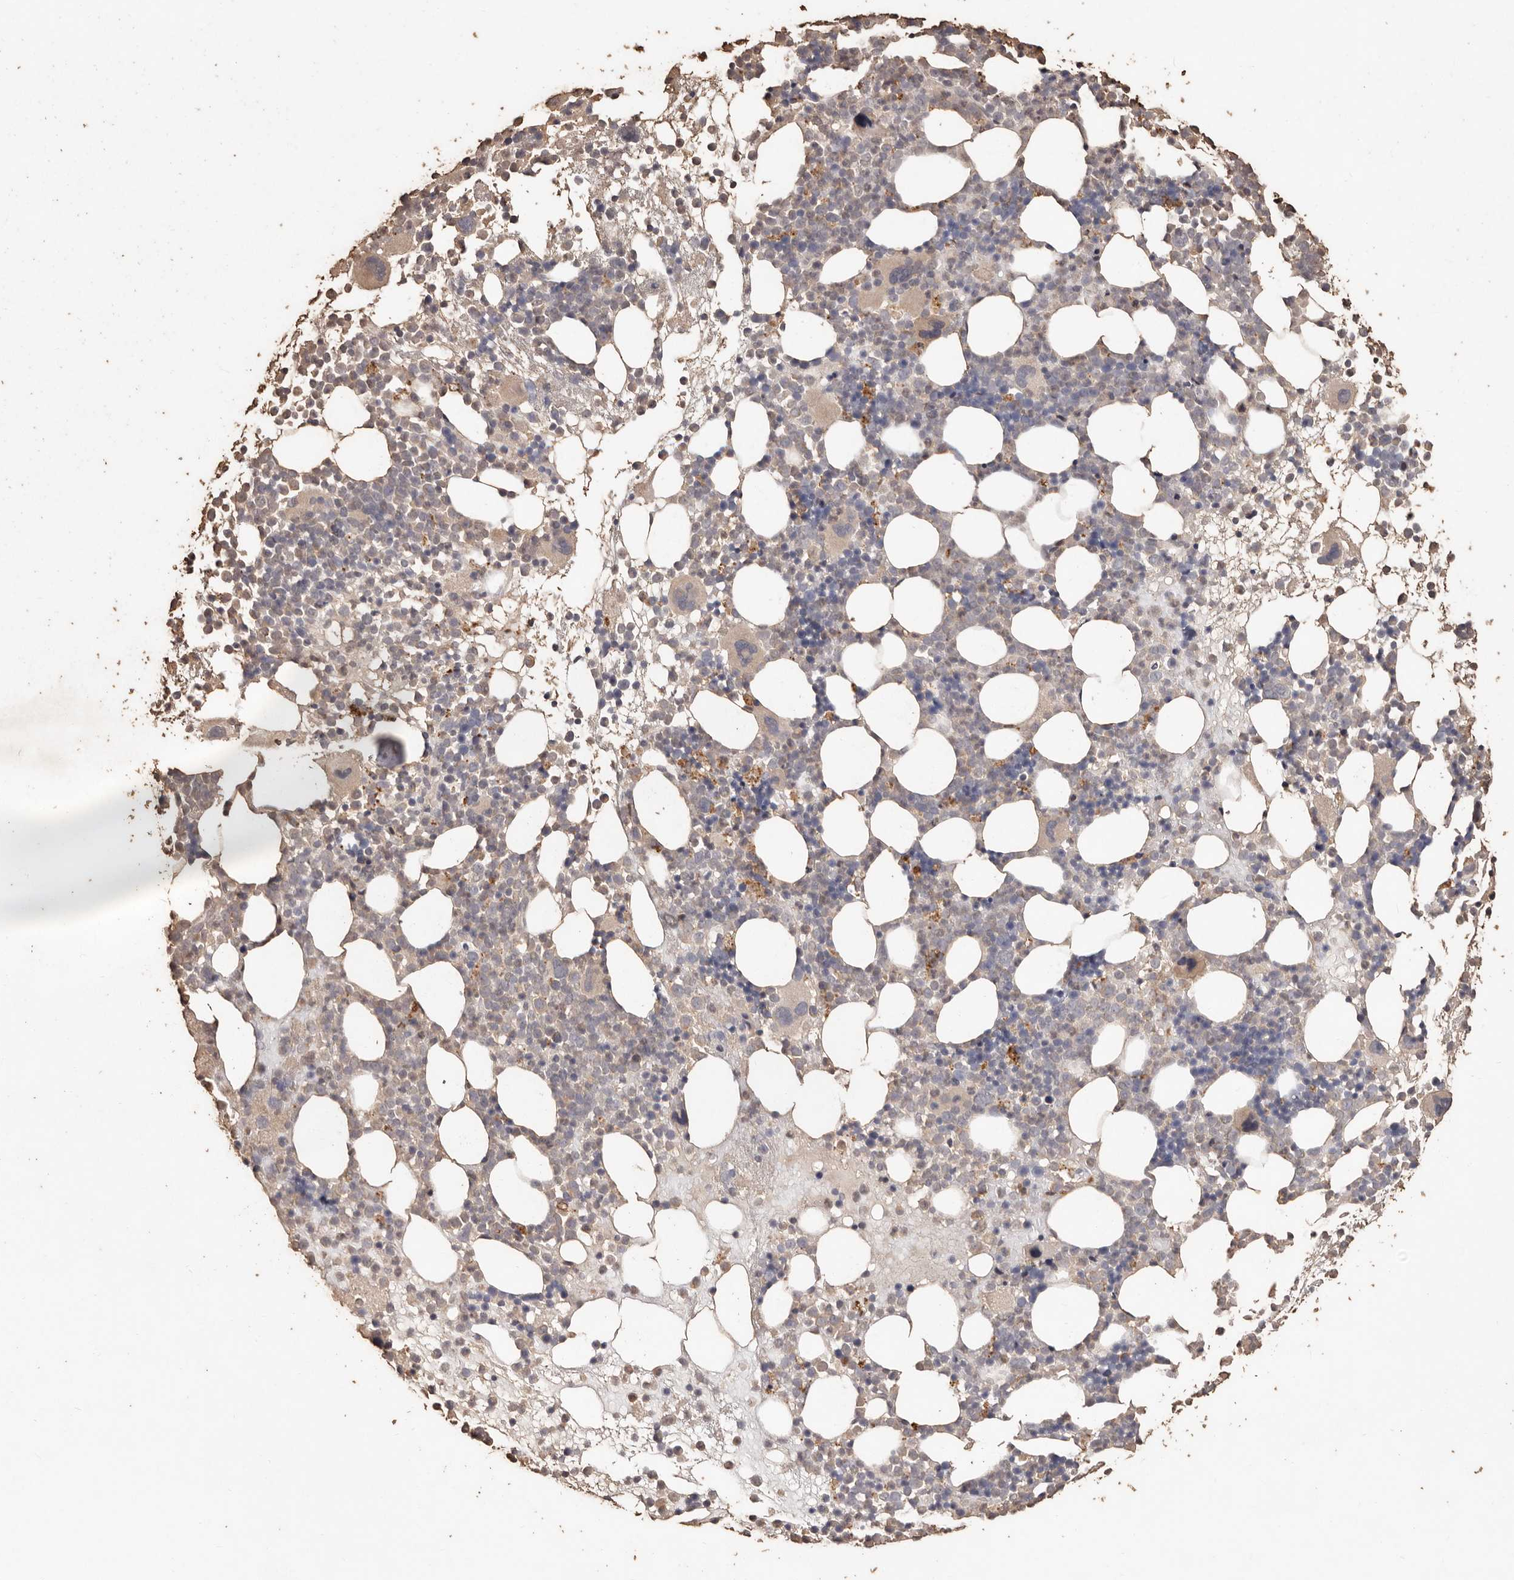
{"staining": {"intensity": "weak", "quantity": "25%-75%", "location": "cytoplasmic/membranous"}, "tissue": "bone marrow", "cell_type": "Hematopoietic cells", "image_type": "normal", "snomed": [{"axis": "morphology", "description": "Normal tissue, NOS"}, {"axis": "topography", "description": "Bone marrow"}], "caption": "Immunohistochemistry (IHC) histopathology image of unremarkable bone marrow: human bone marrow stained using IHC exhibits low levels of weak protein expression localized specifically in the cytoplasmic/membranous of hematopoietic cells, appearing as a cytoplasmic/membranous brown color.", "gene": "PKDCC", "patient": {"sex": "female", "age": 57}}